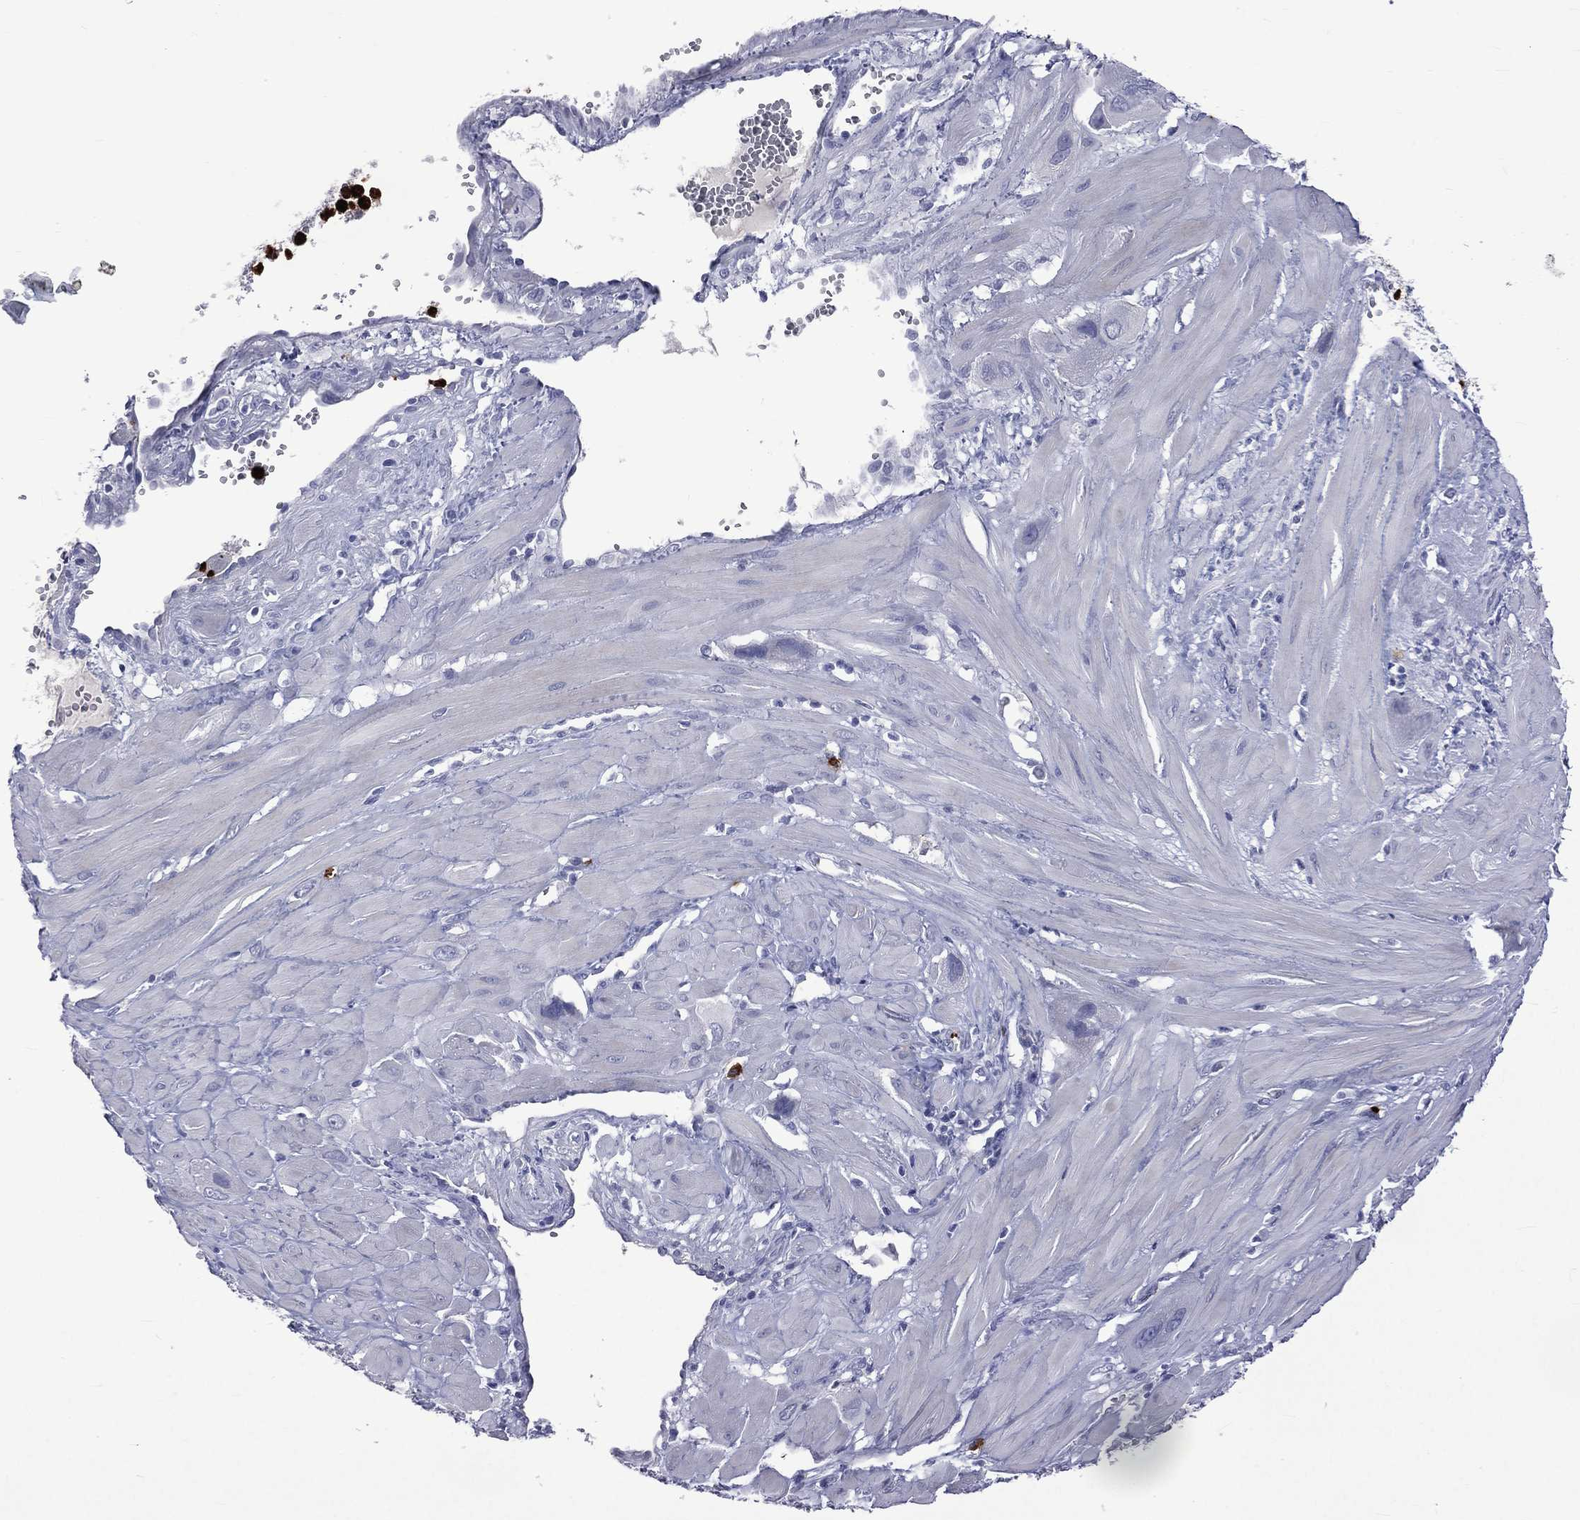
{"staining": {"intensity": "negative", "quantity": "none", "location": "none"}, "tissue": "cervical cancer", "cell_type": "Tumor cells", "image_type": "cancer", "snomed": [{"axis": "morphology", "description": "Squamous cell carcinoma, NOS"}, {"axis": "topography", "description": "Cervix"}], "caption": "This is an immunohistochemistry (IHC) histopathology image of squamous cell carcinoma (cervical). There is no staining in tumor cells.", "gene": "ELANE", "patient": {"sex": "female", "age": 34}}